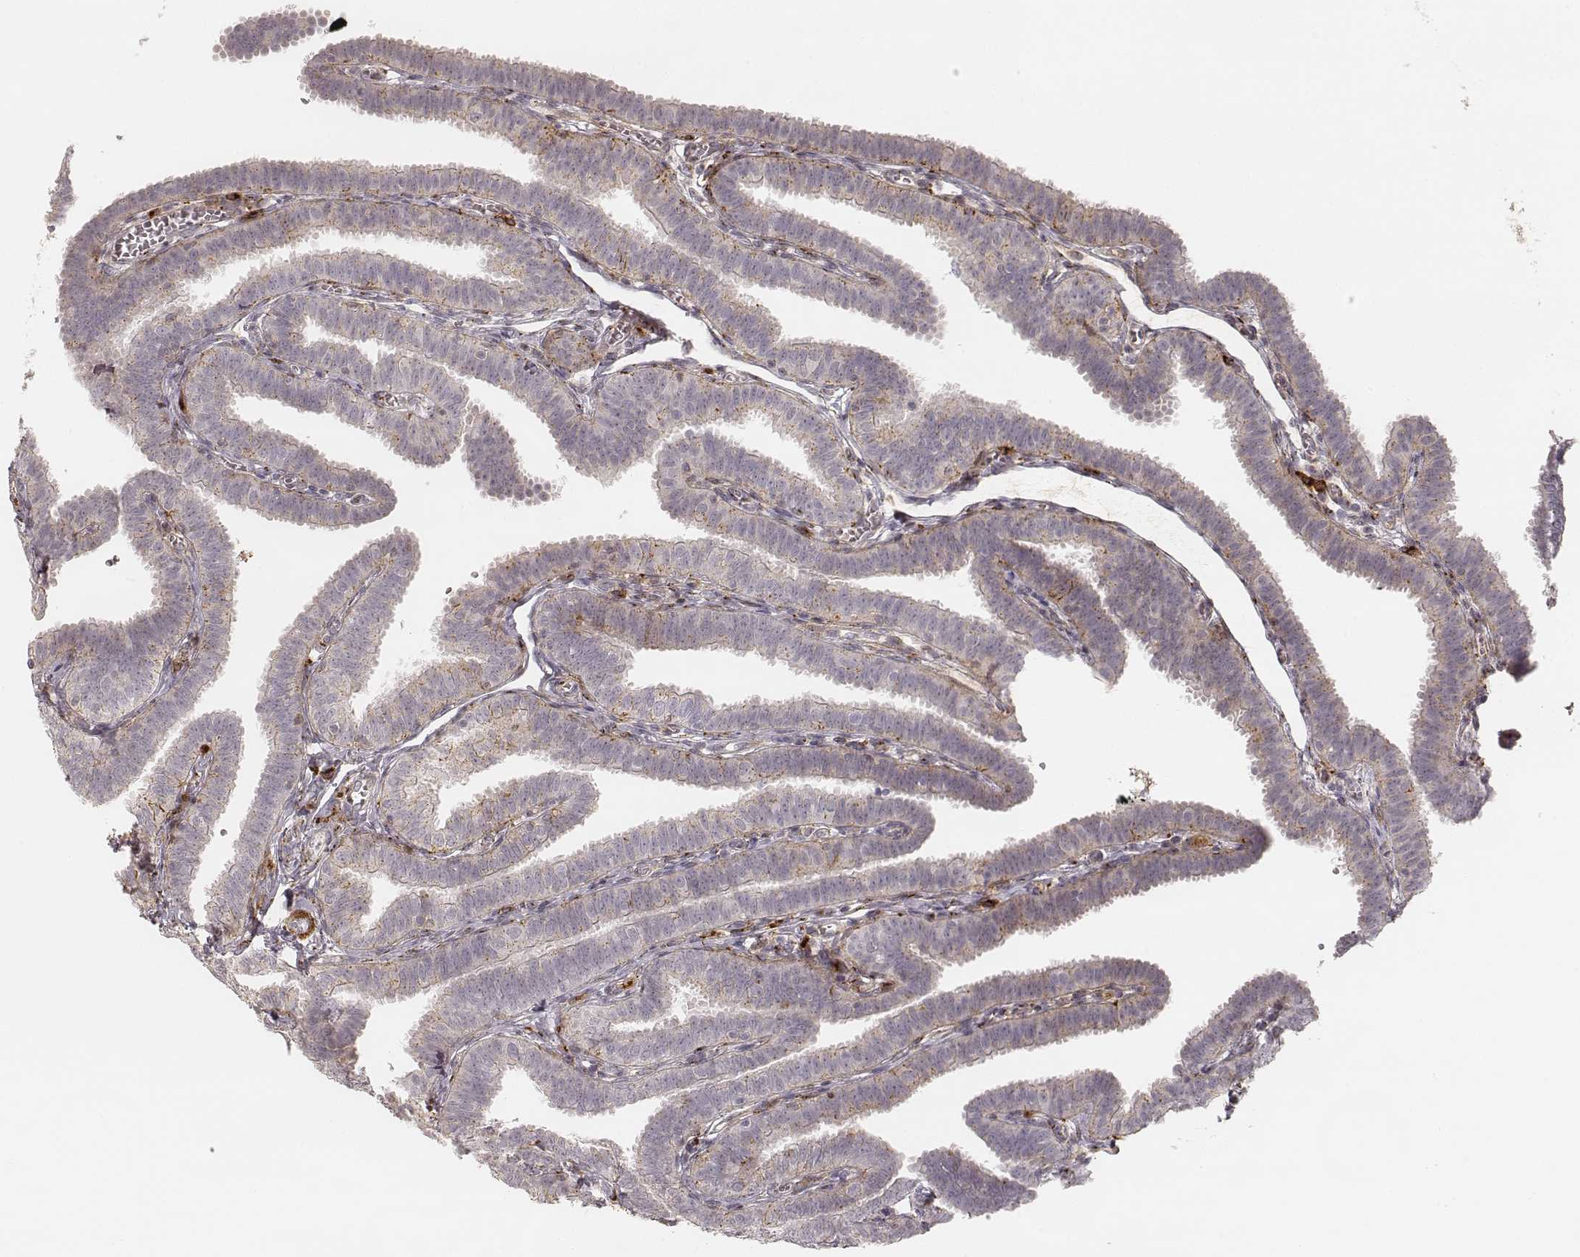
{"staining": {"intensity": "weak", "quantity": "<25%", "location": "cytoplasmic/membranous"}, "tissue": "fallopian tube", "cell_type": "Glandular cells", "image_type": "normal", "snomed": [{"axis": "morphology", "description": "Normal tissue, NOS"}, {"axis": "topography", "description": "Fallopian tube"}], "caption": "Benign fallopian tube was stained to show a protein in brown. There is no significant staining in glandular cells. (DAB (3,3'-diaminobenzidine) immunohistochemistry (IHC) visualized using brightfield microscopy, high magnification).", "gene": "GORASP2", "patient": {"sex": "female", "age": 25}}